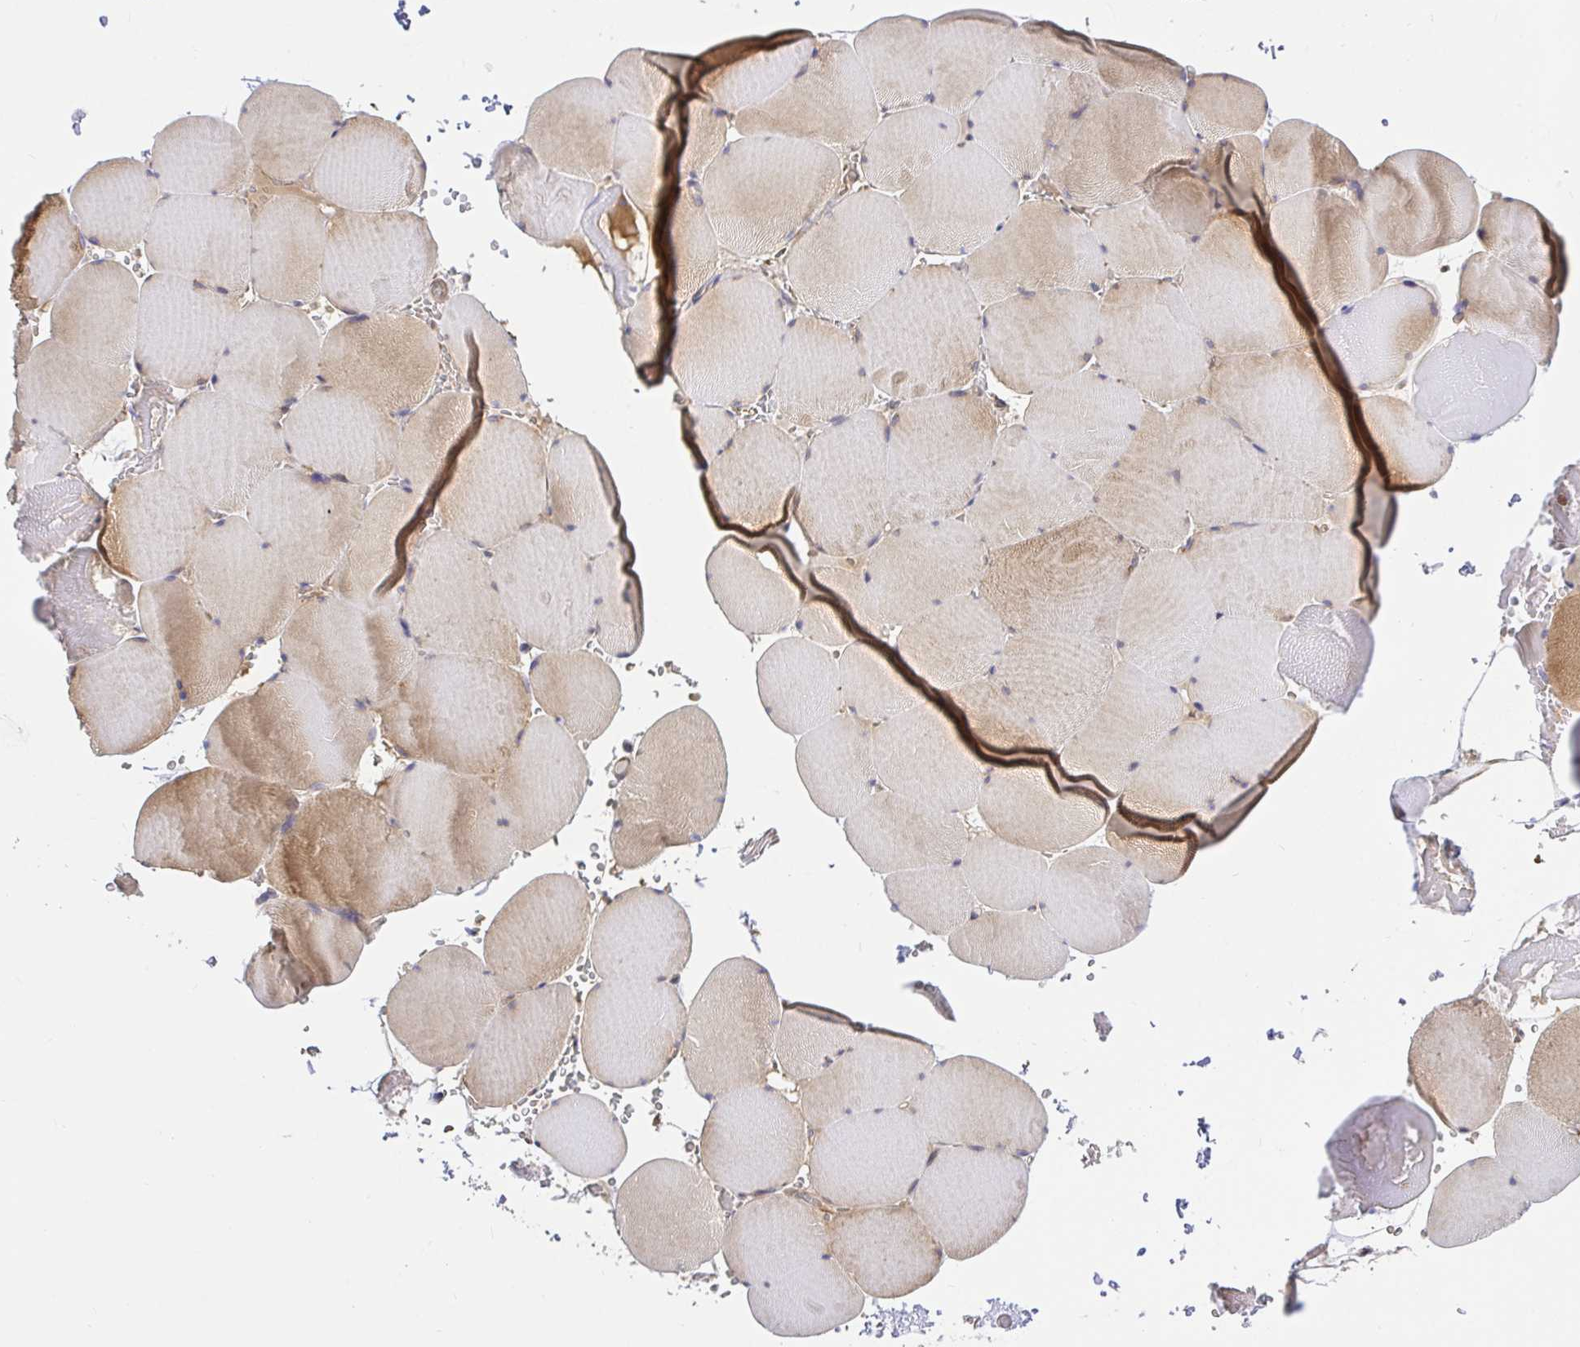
{"staining": {"intensity": "moderate", "quantity": ">75%", "location": "cytoplasmic/membranous"}, "tissue": "skeletal muscle", "cell_type": "Myocytes", "image_type": "normal", "snomed": [{"axis": "morphology", "description": "Normal tissue, NOS"}, {"axis": "topography", "description": "Skeletal muscle"}, {"axis": "topography", "description": "Head-Neck"}], "caption": "This photomicrograph exhibits immunohistochemistry staining of benign skeletal muscle, with medium moderate cytoplasmic/membranous staining in approximately >75% of myocytes.", "gene": "TRIM55", "patient": {"sex": "male", "age": 66}}